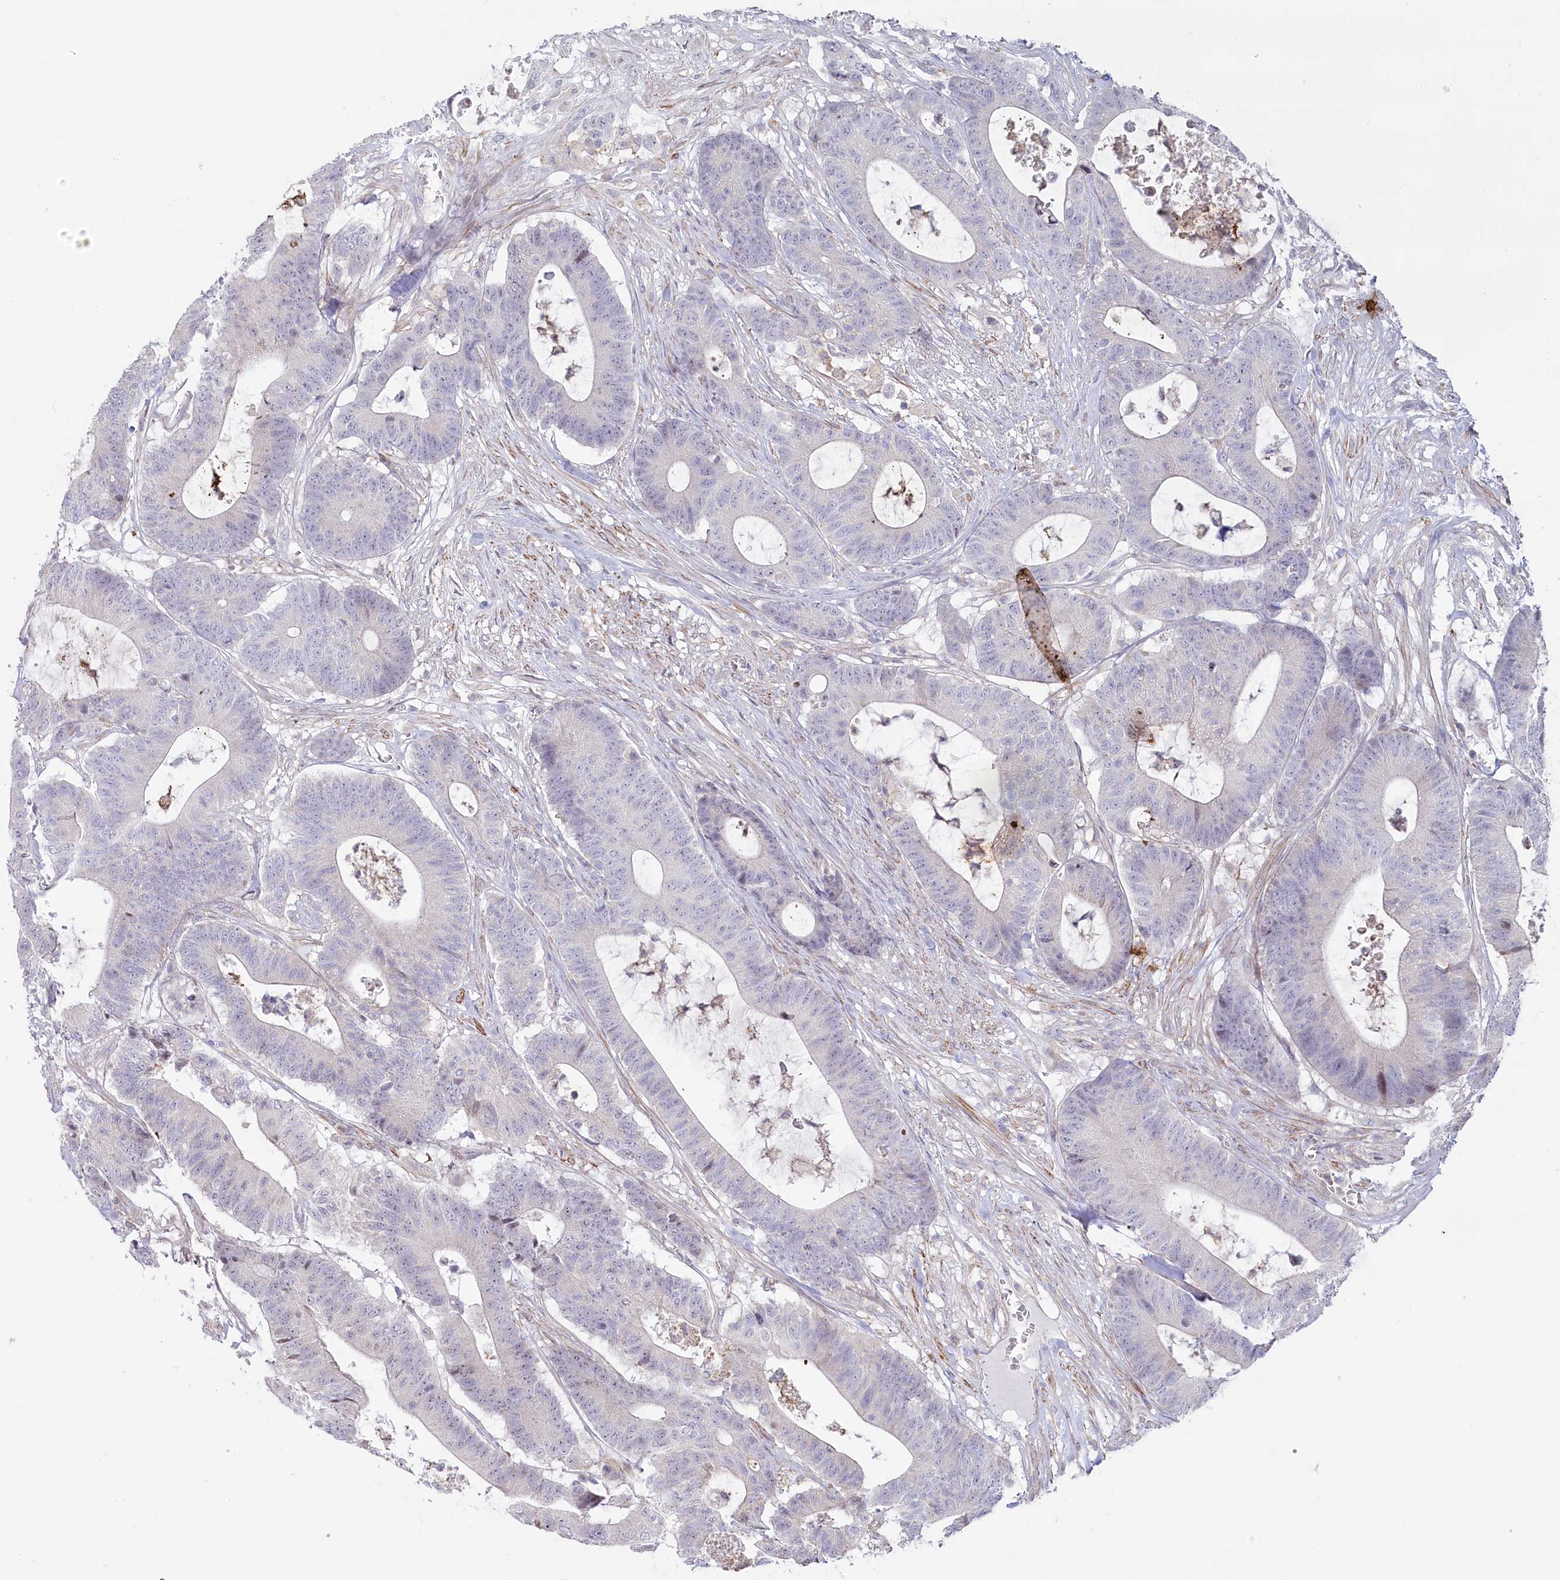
{"staining": {"intensity": "negative", "quantity": "none", "location": "none"}, "tissue": "colorectal cancer", "cell_type": "Tumor cells", "image_type": "cancer", "snomed": [{"axis": "morphology", "description": "Adenocarcinoma, NOS"}, {"axis": "topography", "description": "Colon"}], "caption": "Colorectal cancer was stained to show a protein in brown. There is no significant expression in tumor cells.", "gene": "MTG1", "patient": {"sex": "female", "age": 84}}